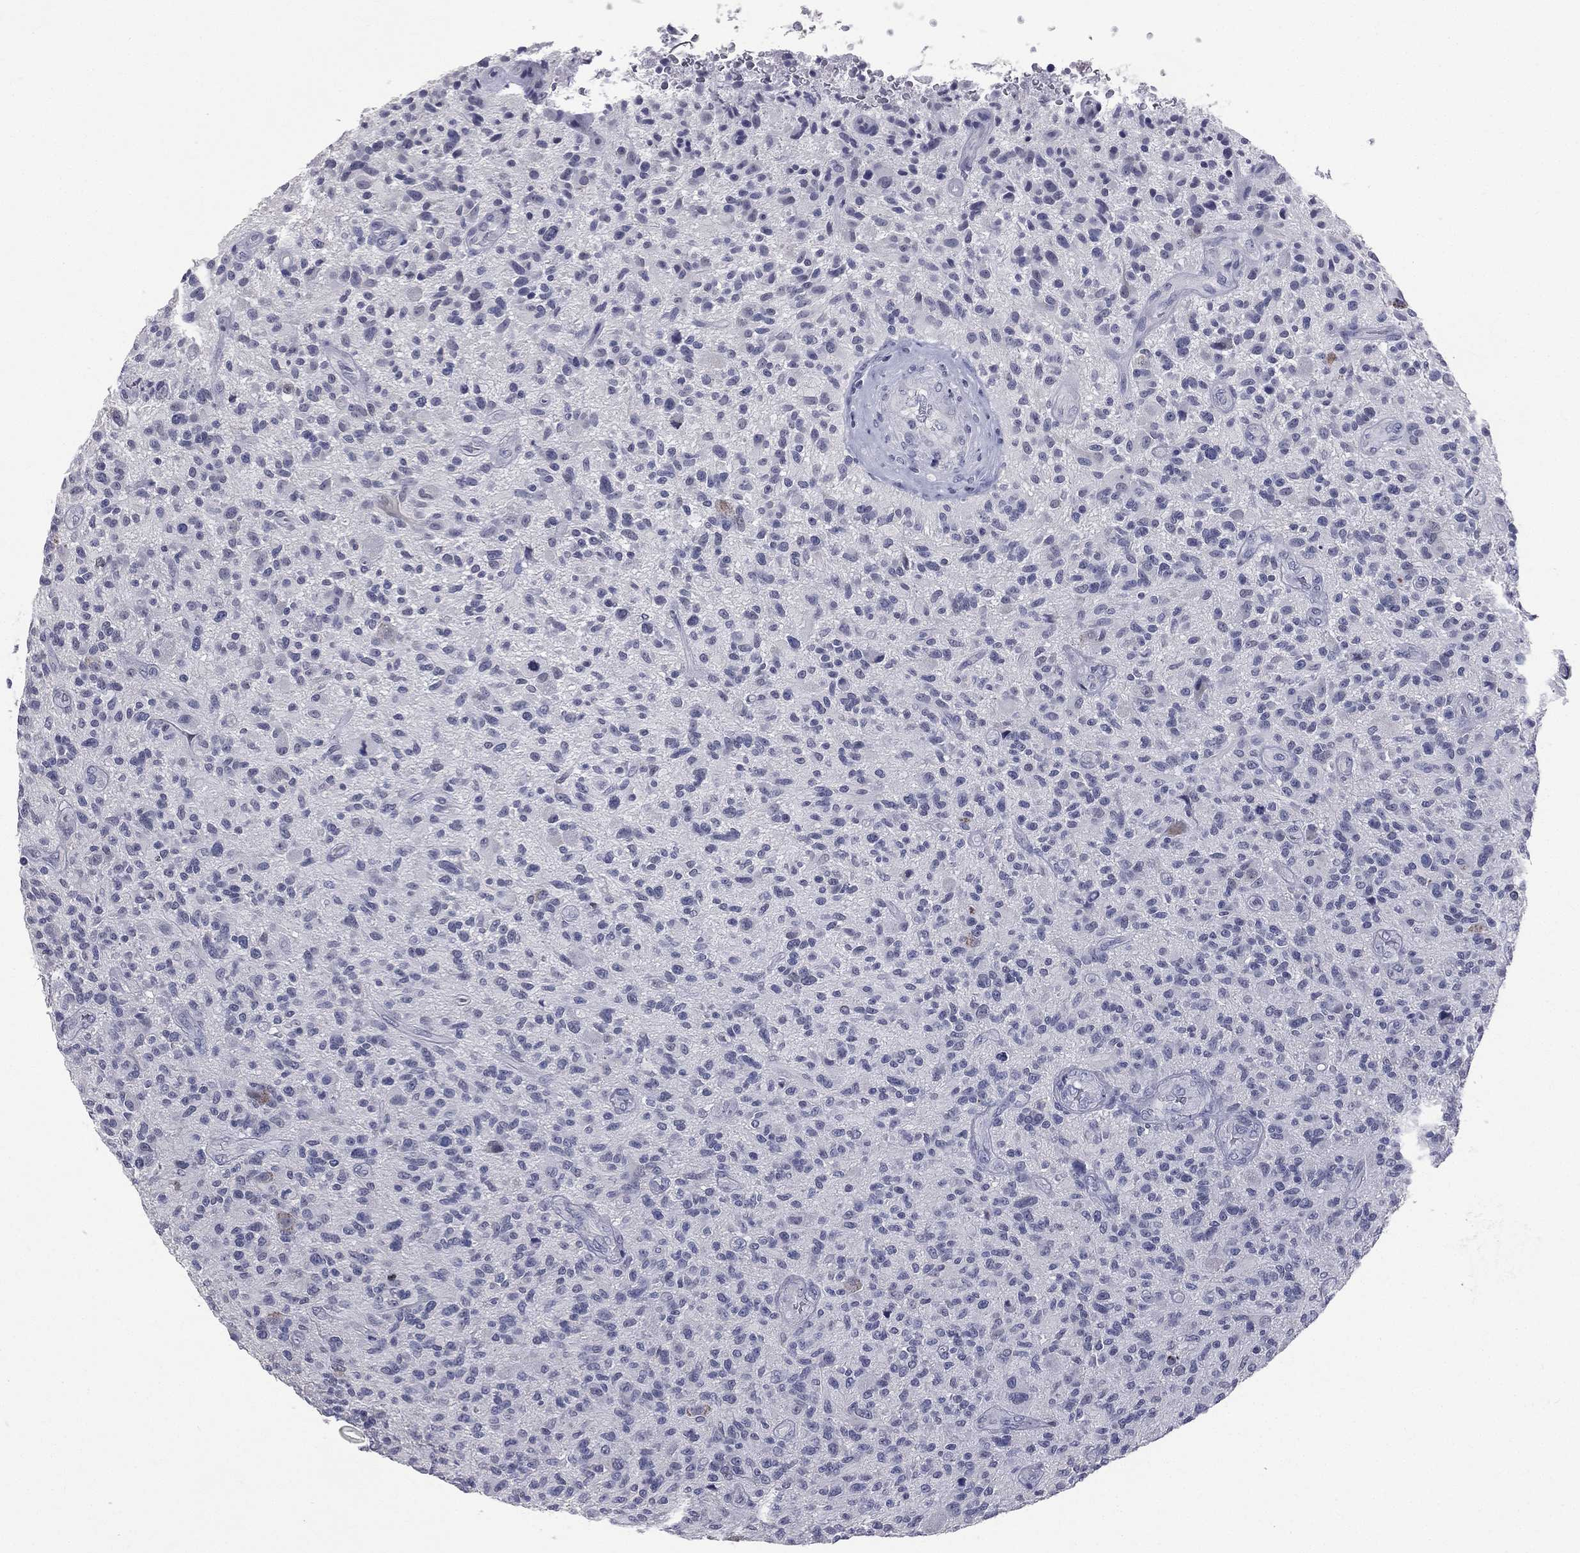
{"staining": {"intensity": "negative", "quantity": "none", "location": "none"}, "tissue": "glioma", "cell_type": "Tumor cells", "image_type": "cancer", "snomed": [{"axis": "morphology", "description": "Glioma, malignant, High grade"}, {"axis": "topography", "description": "Brain"}], "caption": "Human glioma stained for a protein using immunohistochemistry shows no positivity in tumor cells.", "gene": "DMKN", "patient": {"sex": "male", "age": 47}}